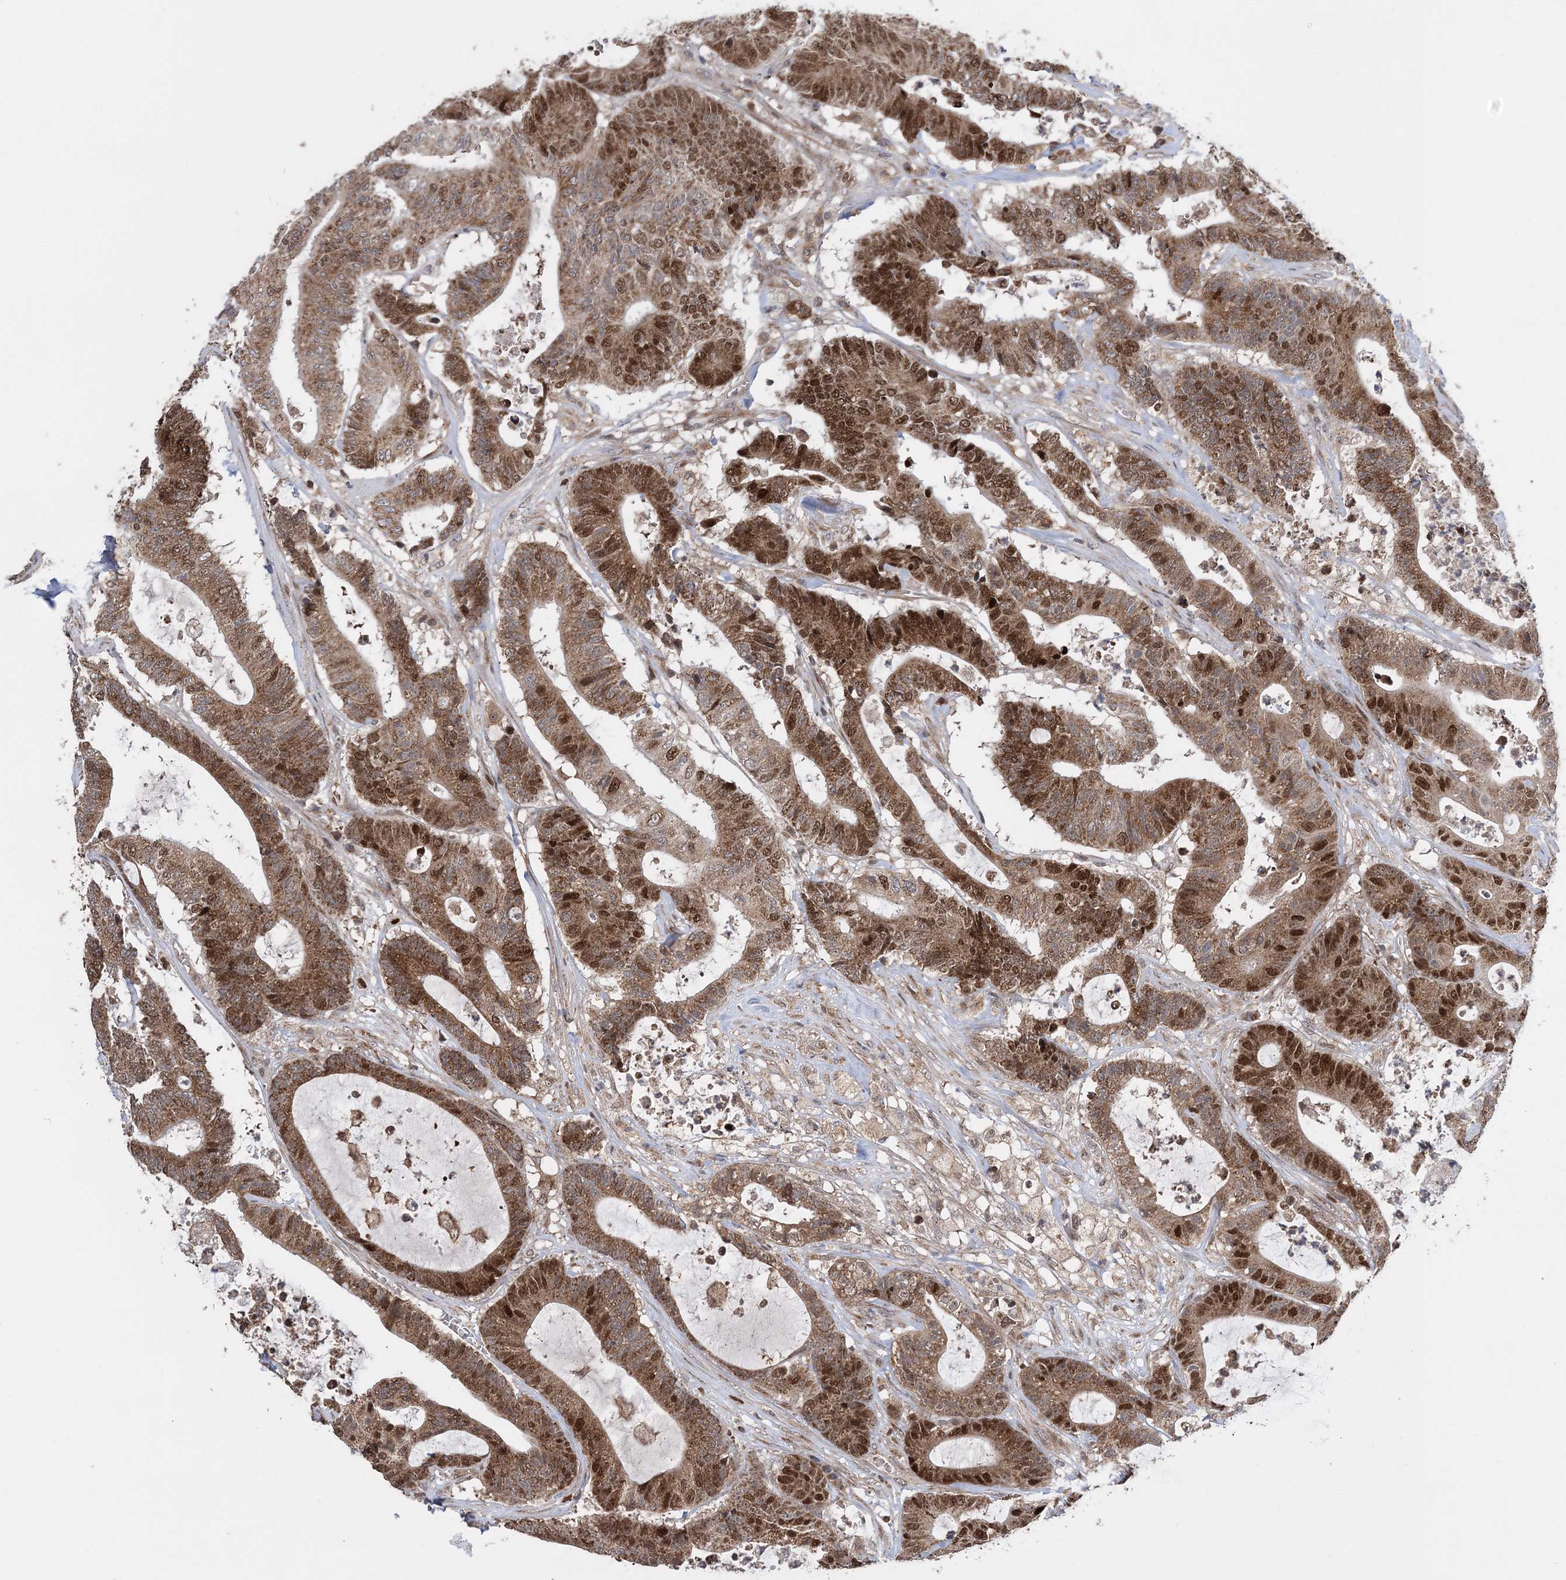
{"staining": {"intensity": "moderate", "quantity": ">75%", "location": "cytoplasmic/membranous,nuclear"}, "tissue": "colorectal cancer", "cell_type": "Tumor cells", "image_type": "cancer", "snomed": [{"axis": "morphology", "description": "Adenocarcinoma, NOS"}, {"axis": "topography", "description": "Colon"}], "caption": "Protein expression by immunohistochemistry (IHC) exhibits moderate cytoplasmic/membranous and nuclear positivity in about >75% of tumor cells in adenocarcinoma (colorectal). (Brightfield microscopy of DAB IHC at high magnification).", "gene": "KIF4A", "patient": {"sex": "female", "age": 84}}